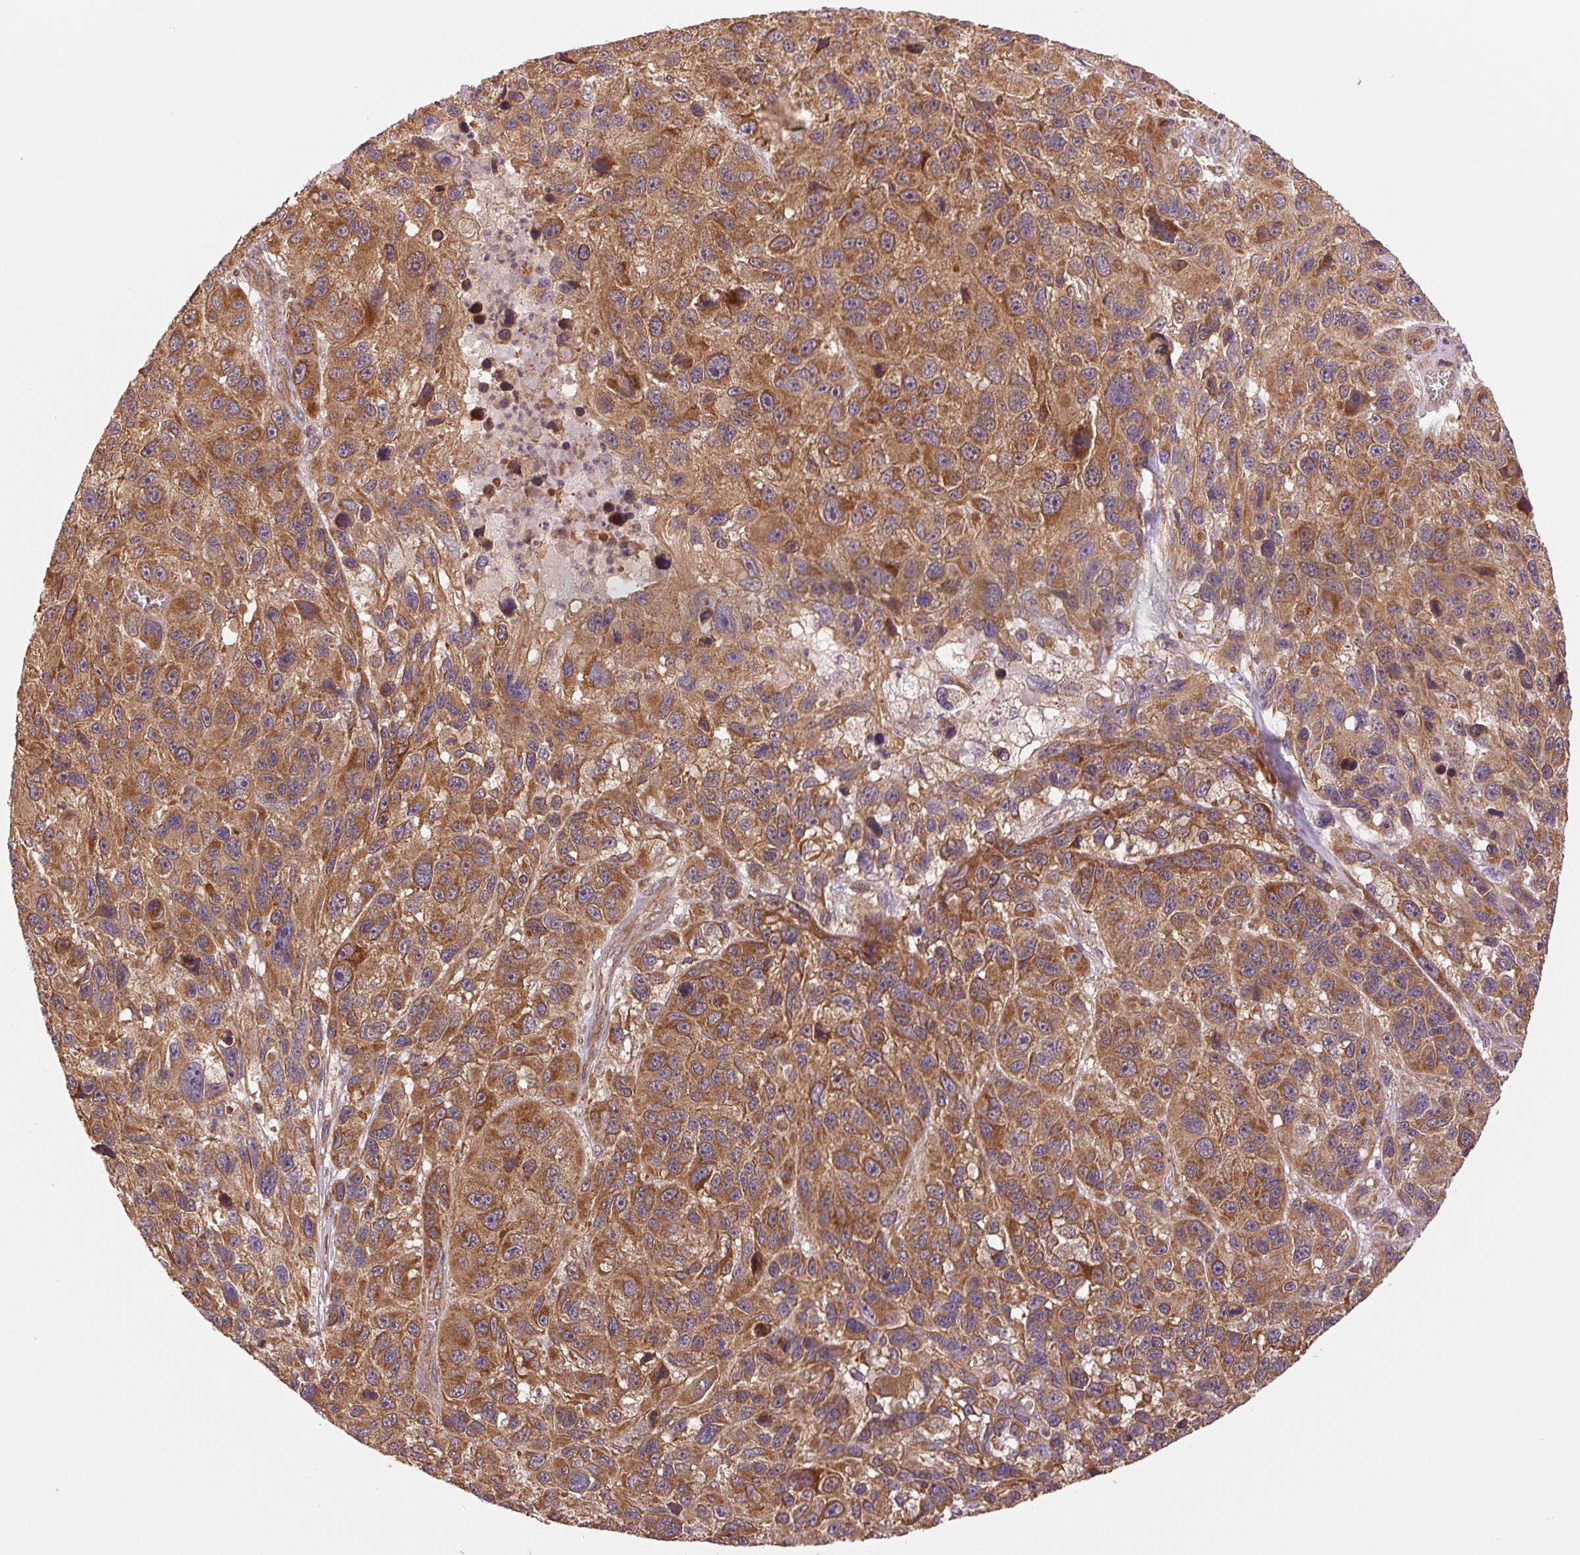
{"staining": {"intensity": "moderate", "quantity": ">75%", "location": "cytoplasmic/membranous"}, "tissue": "melanoma", "cell_type": "Tumor cells", "image_type": "cancer", "snomed": [{"axis": "morphology", "description": "Malignant melanoma, NOS"}, {"axis": "topography", "description": "Skin"}], "caption": "Malignant melanoma was stained to show a protein in brown. There is medium levels of moderate cytoplasmic/membranous staining in about >75% of tumor cells. The protein is stained brown, and the nuclei are stained in blue (DAB IHC with brightfield microscopy, high magnification).", "gene": "STARD7", "patient": {"sex": "male", "age": 53}}